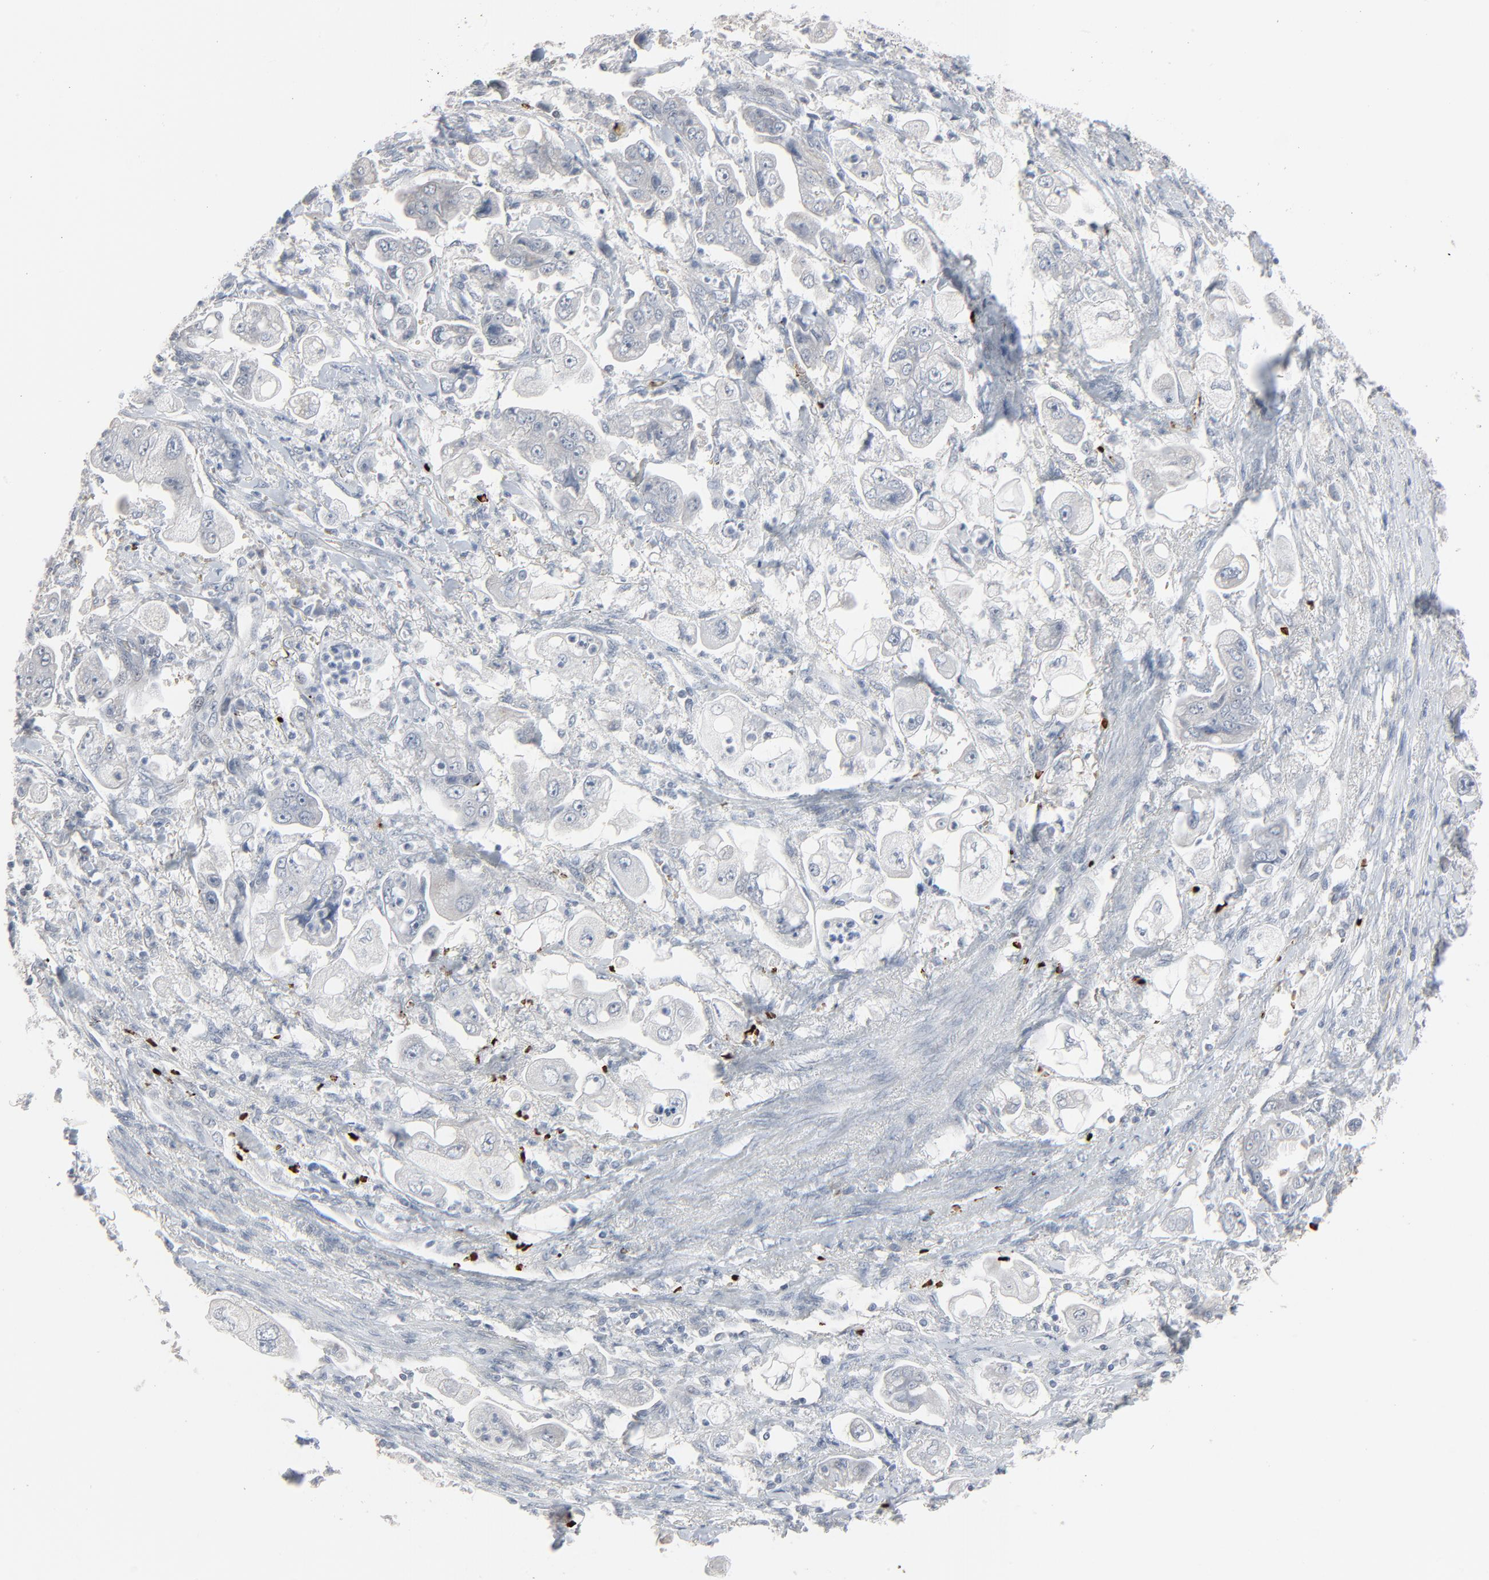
{"staining": {"intensity": "negative", "quantity": "none", "location": "none"}, "tissue": "stomach cancer", "cell_type": "Tumor cells", "image_type": "cancer", "snomed": [{"axis": "morphology", "description": "Adenocarcinoma, NOS"}, {"axis": "topography", "description": "Stomach"}], "caption": "IHC histopathology image of human stomach adenocarcinoma stained for a protein (brown), which shows no staining in tumor cells.", "gene": "SAGE1", "patient": {"sex": "male", "age": 62}}